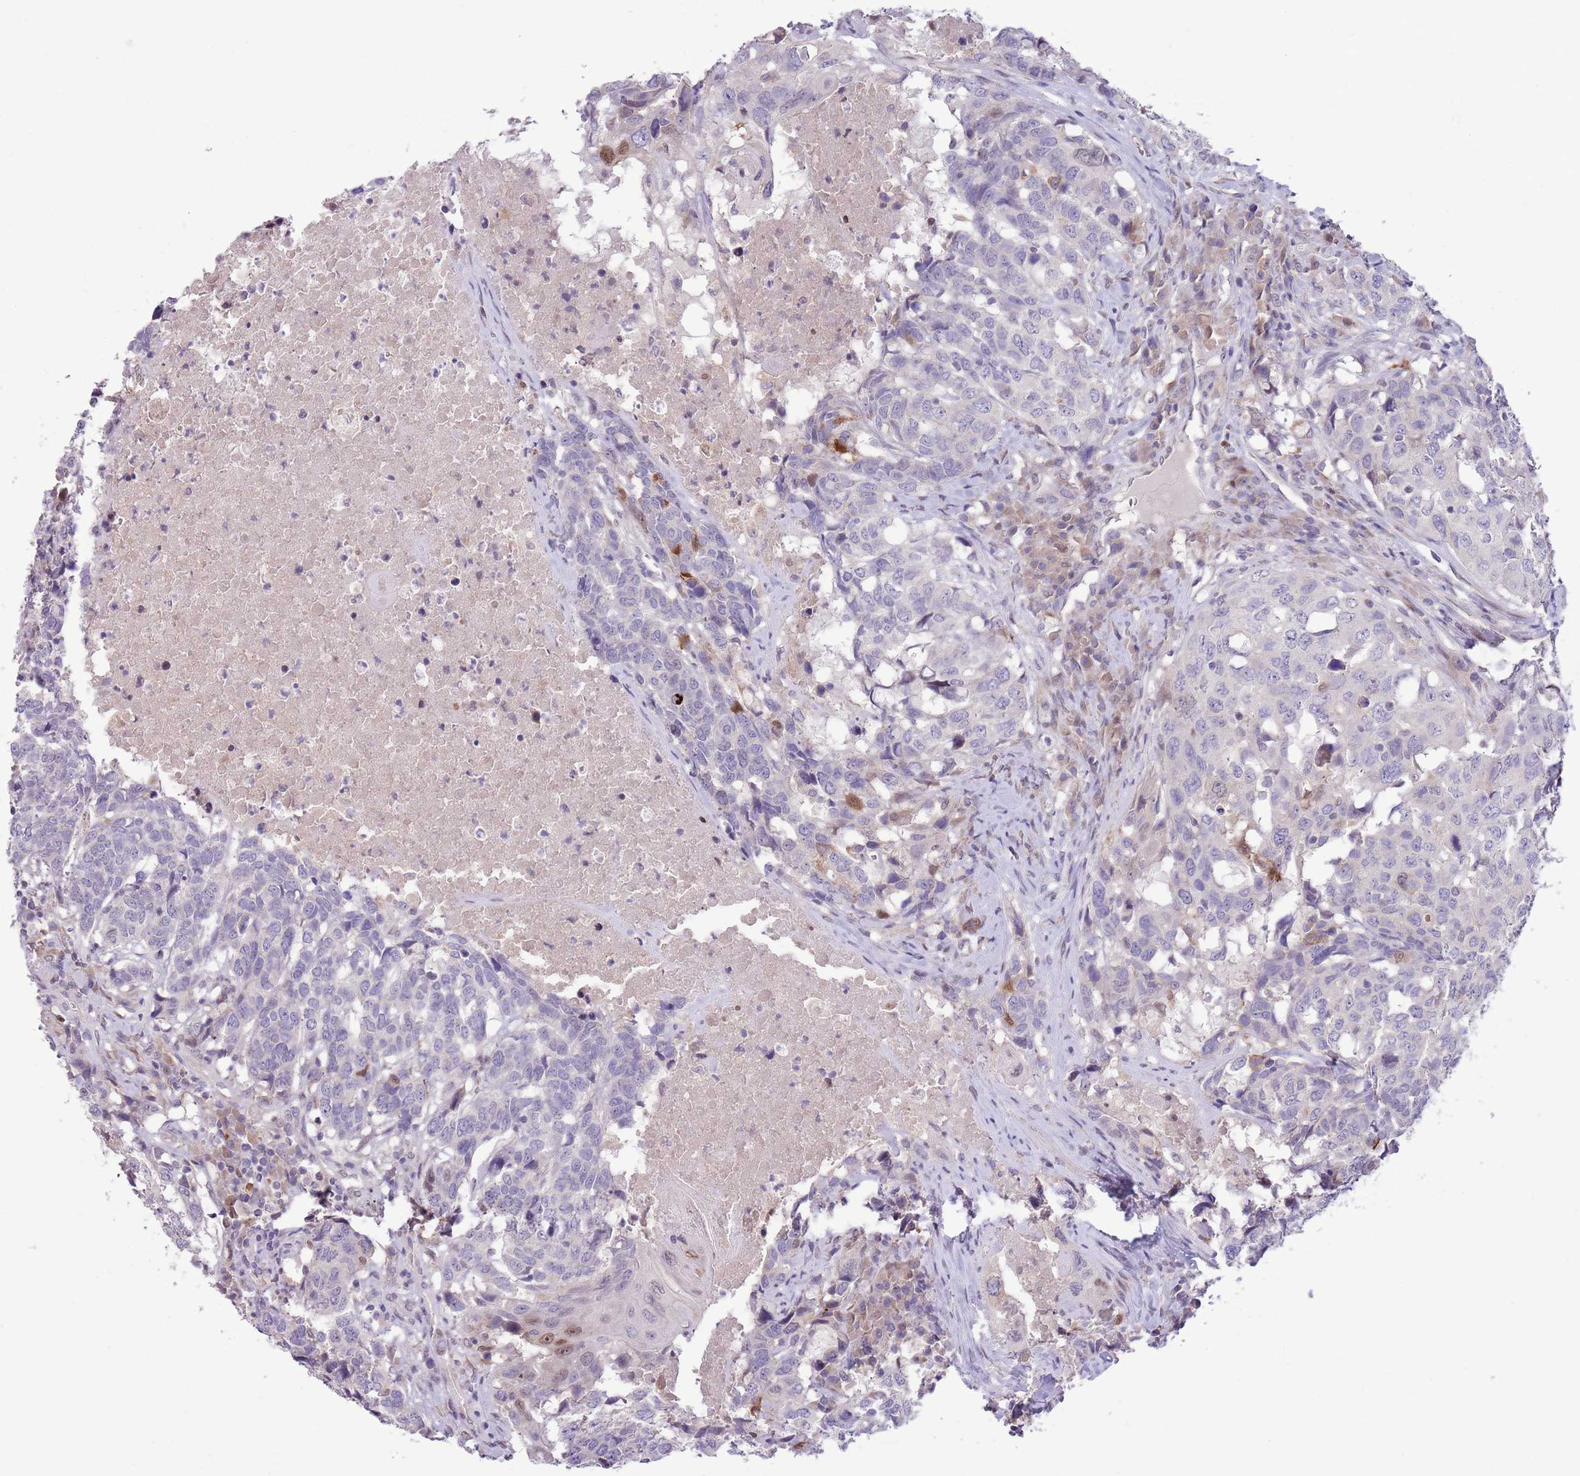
{"staining": {"intensity": "weak", "quantity": "<25%", "location": "nuclear"}, "tissue": "head and neck cancer", "cell_type": "Tumor cells", "image_type": "cancer", "snomed": [{"axis": "morphology", "description": "Squamous cell carcinoma, NOS"}, {"axis": "topography", "description": "Head-Neck"}], "caption": "Micrograph shows no protein staining in tumor cells of head and neck cancer tissue.", "gene": "CCND2", "patient": {"sex": "male", "age": 66}}